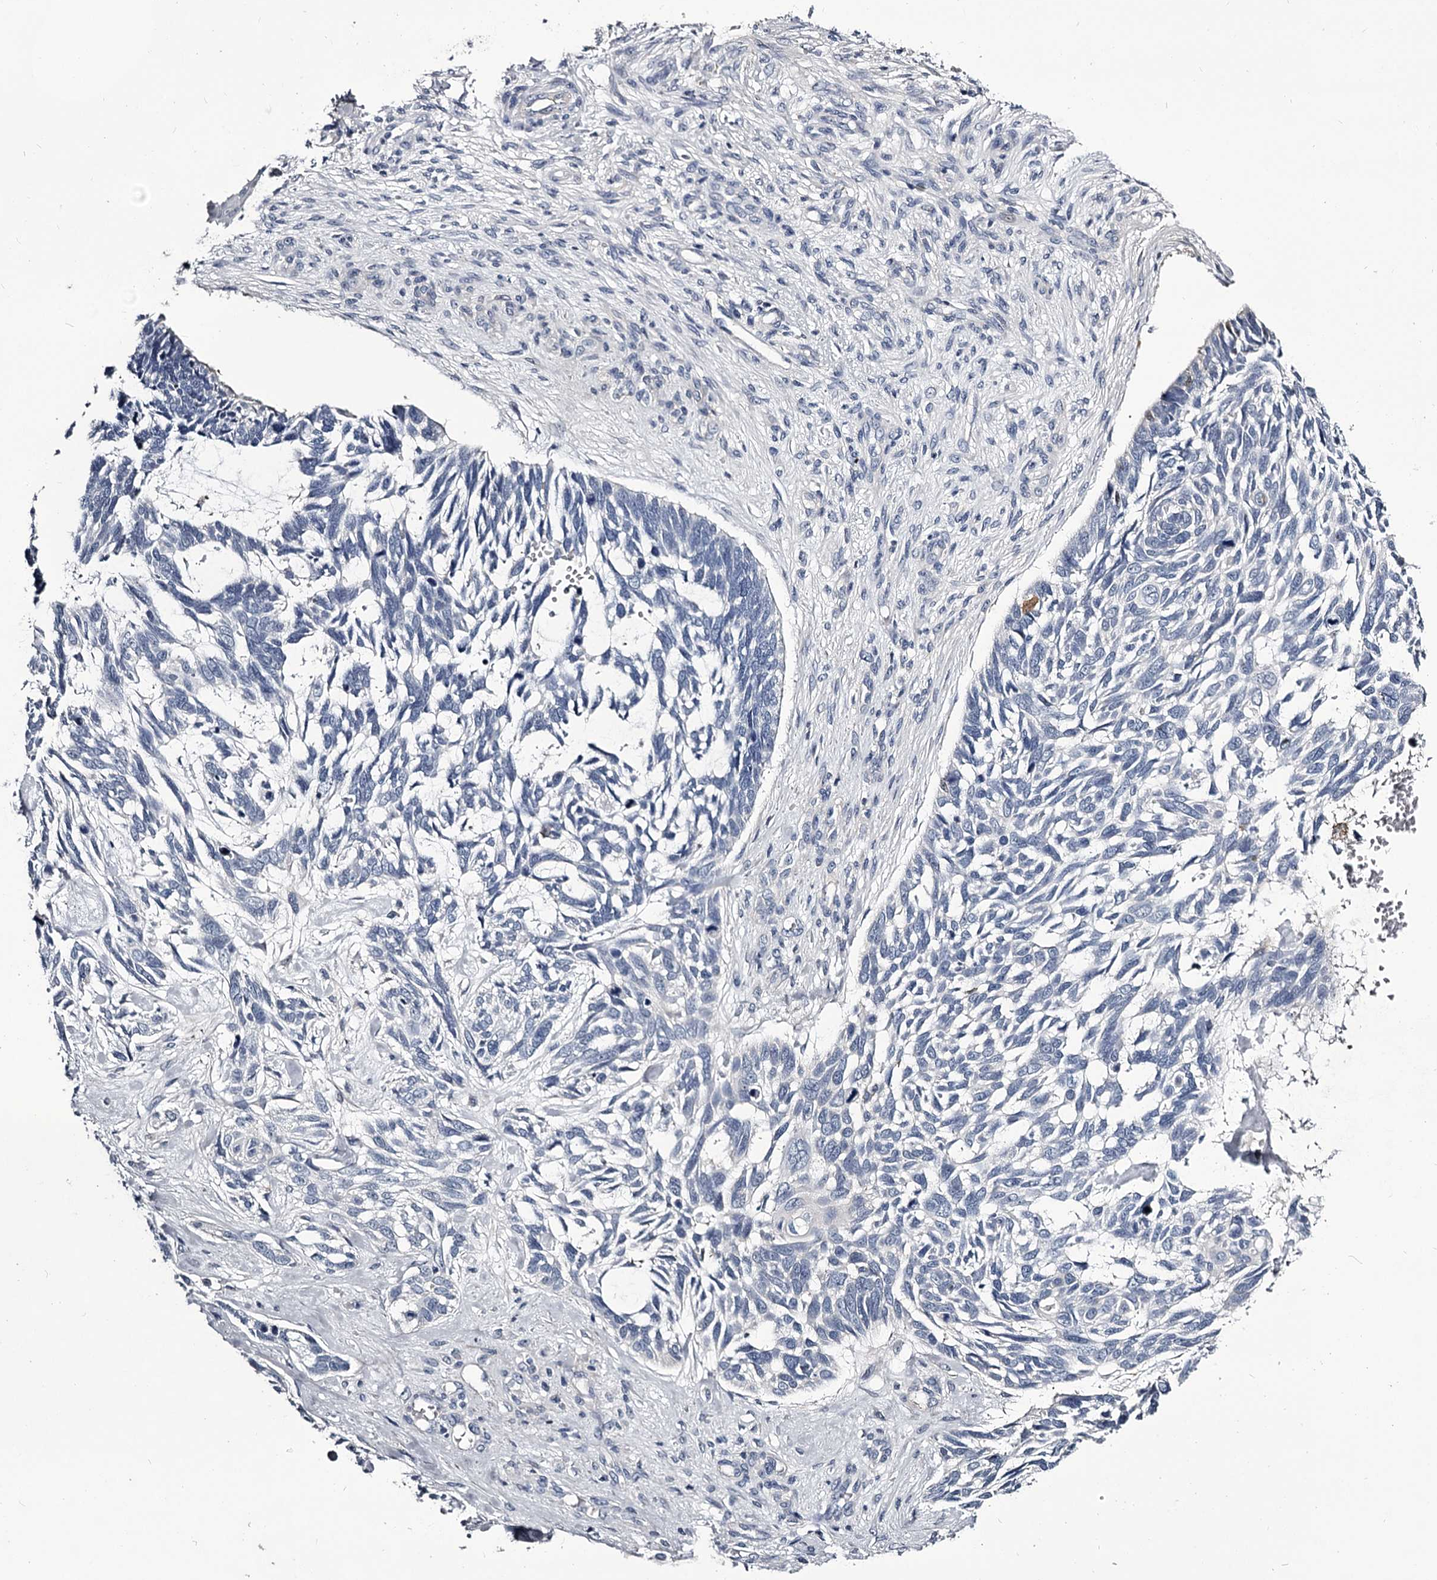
{"staining": {"intensity": "negative", "quantity": "none", "location": "none"}, "tissue": "skin cancer", "cell_type": "Tumor cells", "image_type": "cancer", "snomed": [{"axis": "morphology", "description": "Basal cell carcinoma"}, {"axis": "topography", "description": "Skin"}], "caption": "Immunohistochemistry (IHC) of basal cell carcinoma (skin) displays no staining in tumor cells.", "gene": "GSTO1", "patient": {"sex": "male", "age": 88}}